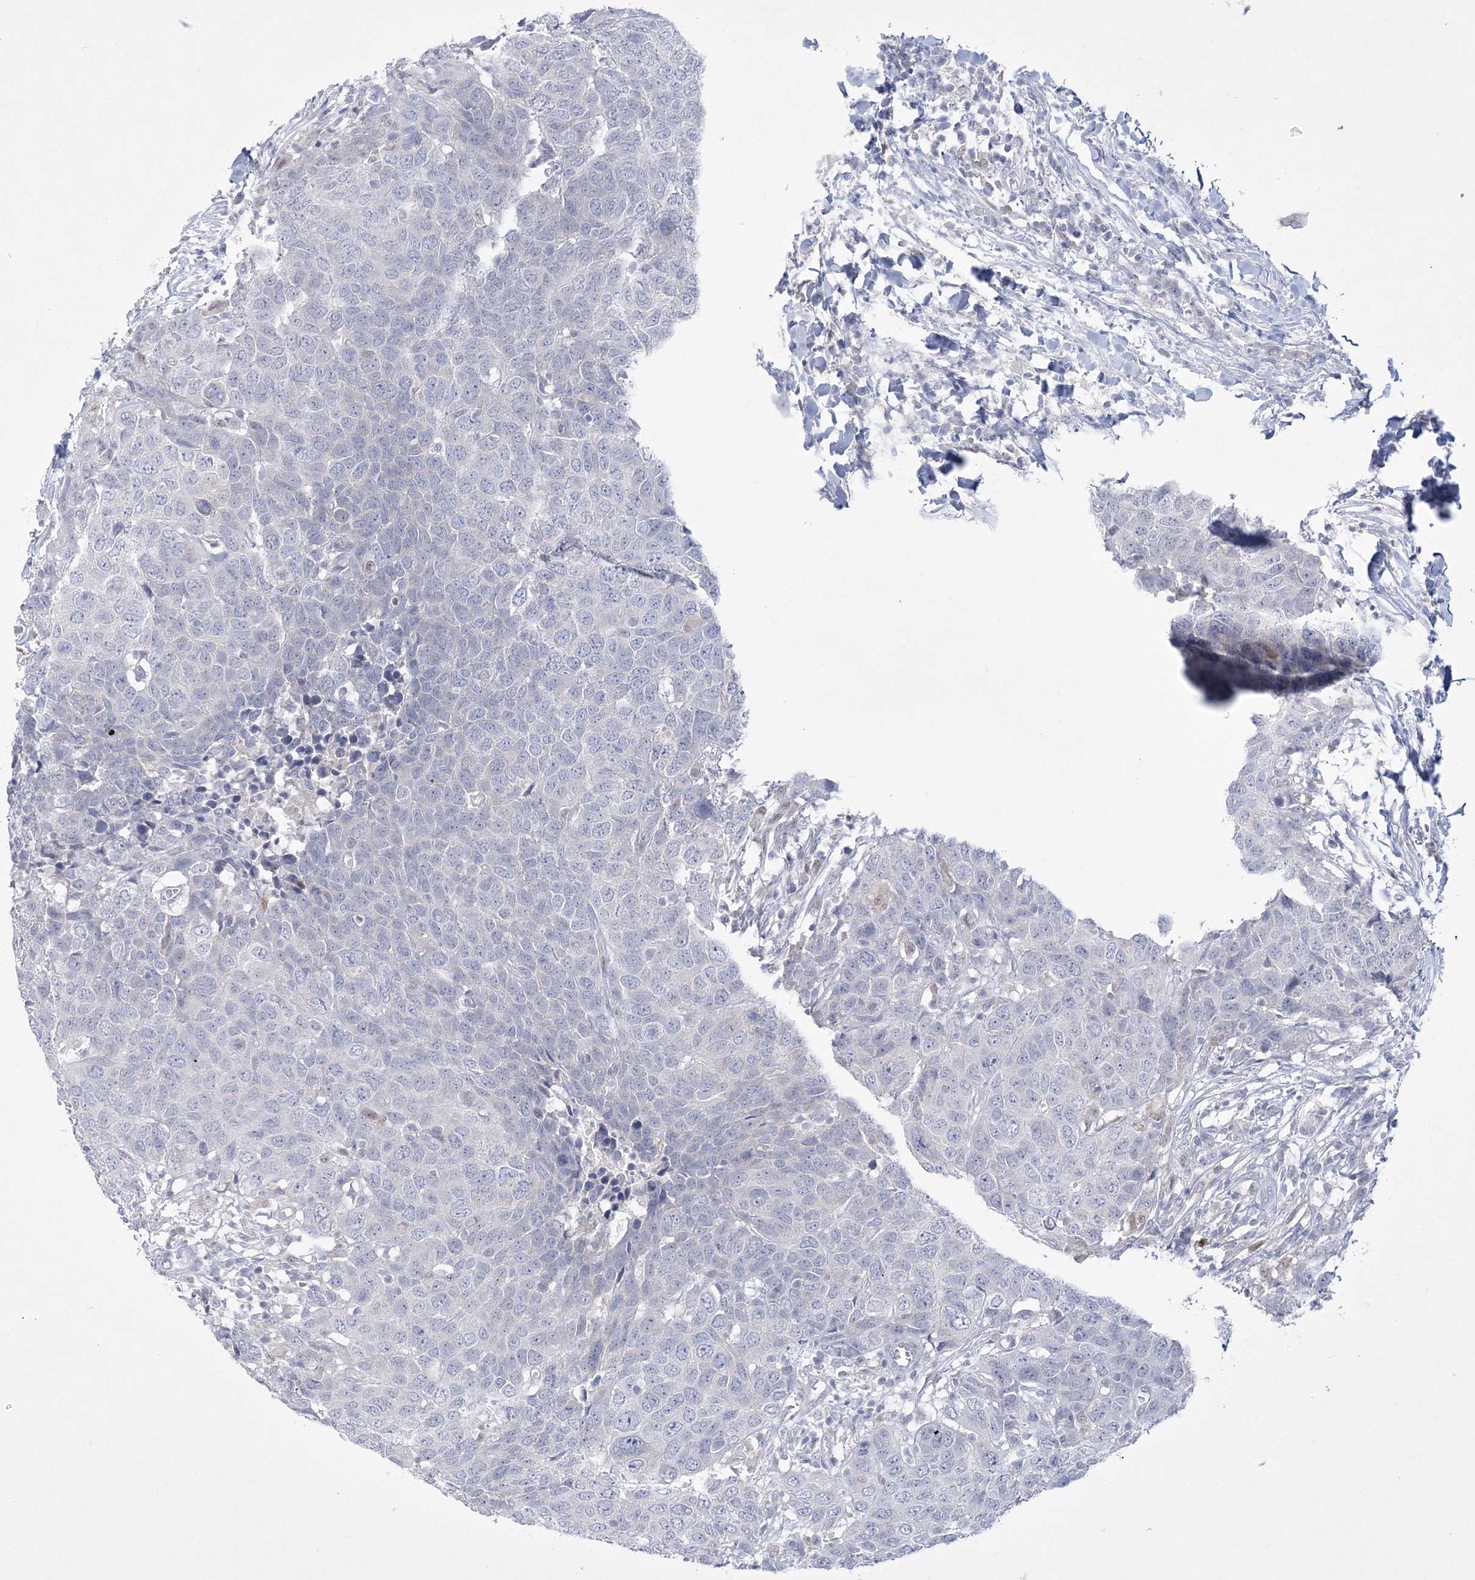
{"staining": {"intensity": "negative", "quantity": "none", "location": "none"}, "tissue": "head and neck cancer", "cell_type": "Tumor cells", "image_type": "cancer", "snomed": [{"axis": "morphology", "description": "Squamous cell carcinoma, NOS"}, {"axis": "topography", "description": "Head-Neck"}], "caption": "This is an immunohistochemistry image of human squamous cell carcinoma (head and neck). There is no positivity in tumor cells.", "gene": "WDR27", "patient": {"sex": "male", "age": 66}}